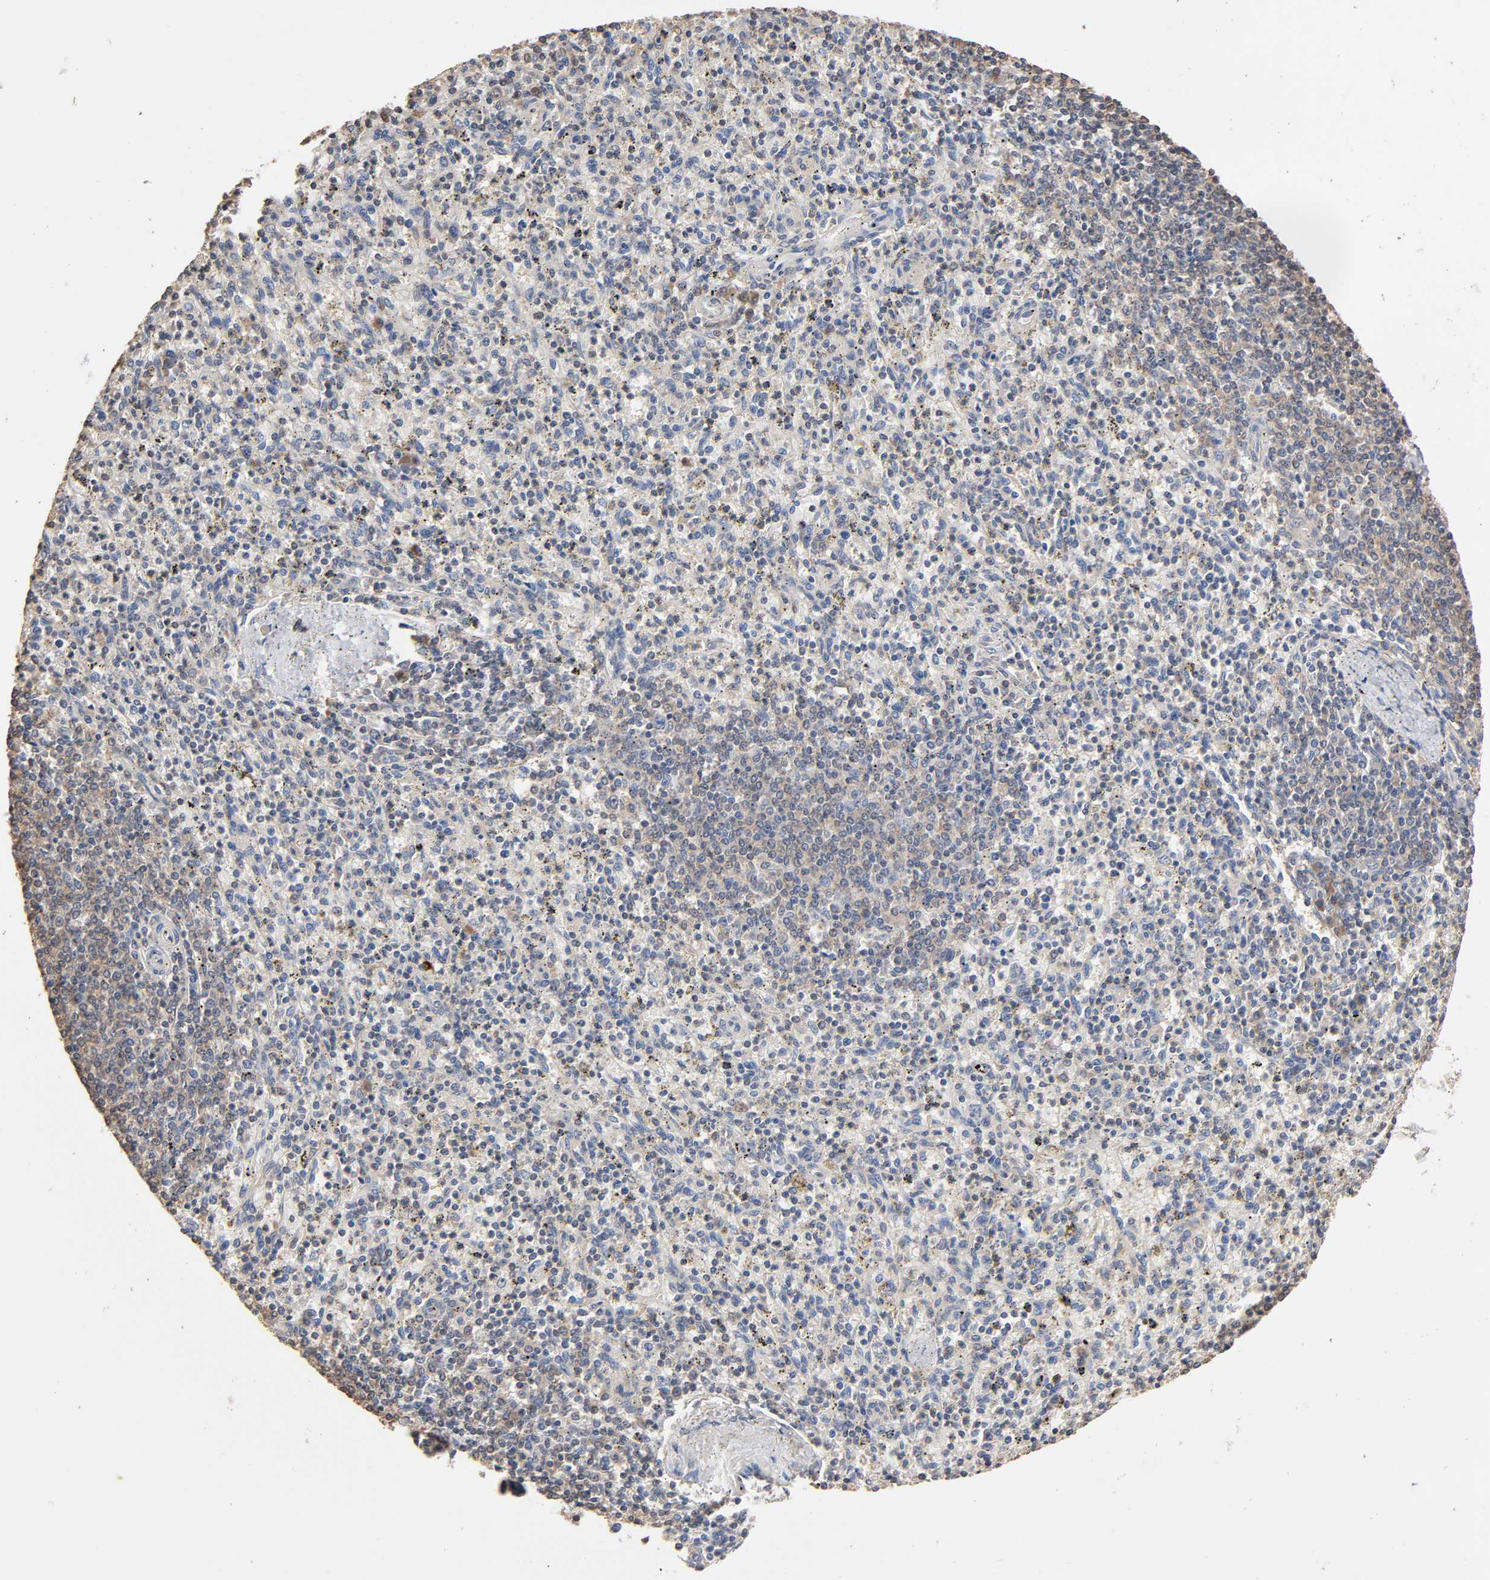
{"staining": {"intensity": "weak", "quantity": "<25%", "location": "cytoplasmic/membranous"}, "tissue": "spleen", "cell_type": "Cells in red pulp", "image_type": "normal", "snomed": [{"axis": "morphology", "description": "Normal tissue, NOS"}, {"axis": "topography", "description": "Spleen"}], "caption": "Immunohistochemistry micrograph of benign spleen stained for a protein (brown), which shows no staining in cells in red pulp.", "gene": "ARHGEF7", "patient": {"sex": "male", "age": 72}}